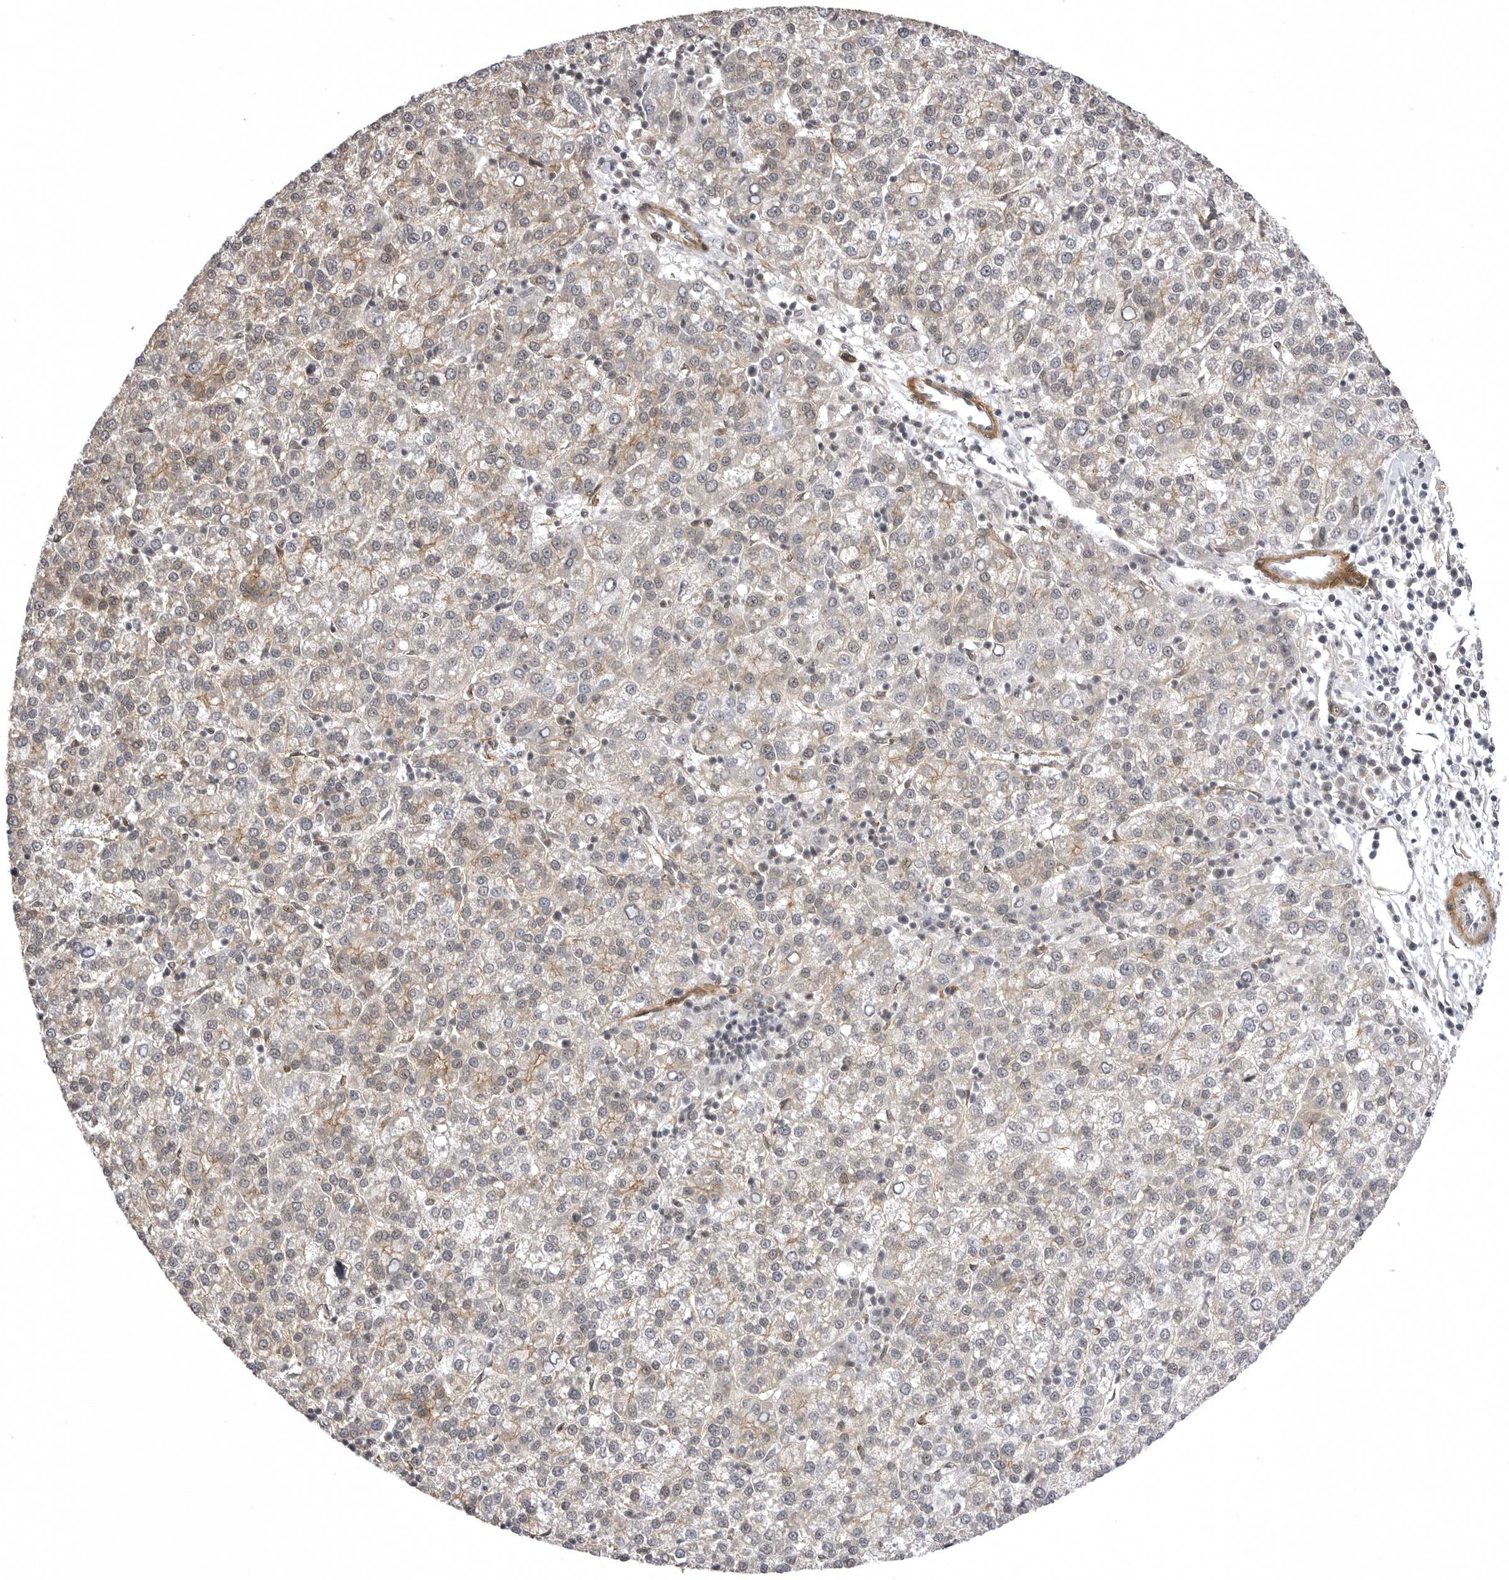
{"staining": {"intensity": "weak", "quantity": "<25%", "location": "cytoplasmic/membranous"}, "tissue": "liver cancer", "cell_type": "Tumor cells", "image_type": "cancer", "snomed": [{"axis": "morphology", "description": "Carcinoma, Hepatocellular, NOS"}, {"axis": "topography", "description": "Liver"}], "caption": "IHC of liver cancer exhibits no positivity in tumor cells.", "gene": "SORBS1", "patient": {"sex": "female", "age": 58}}